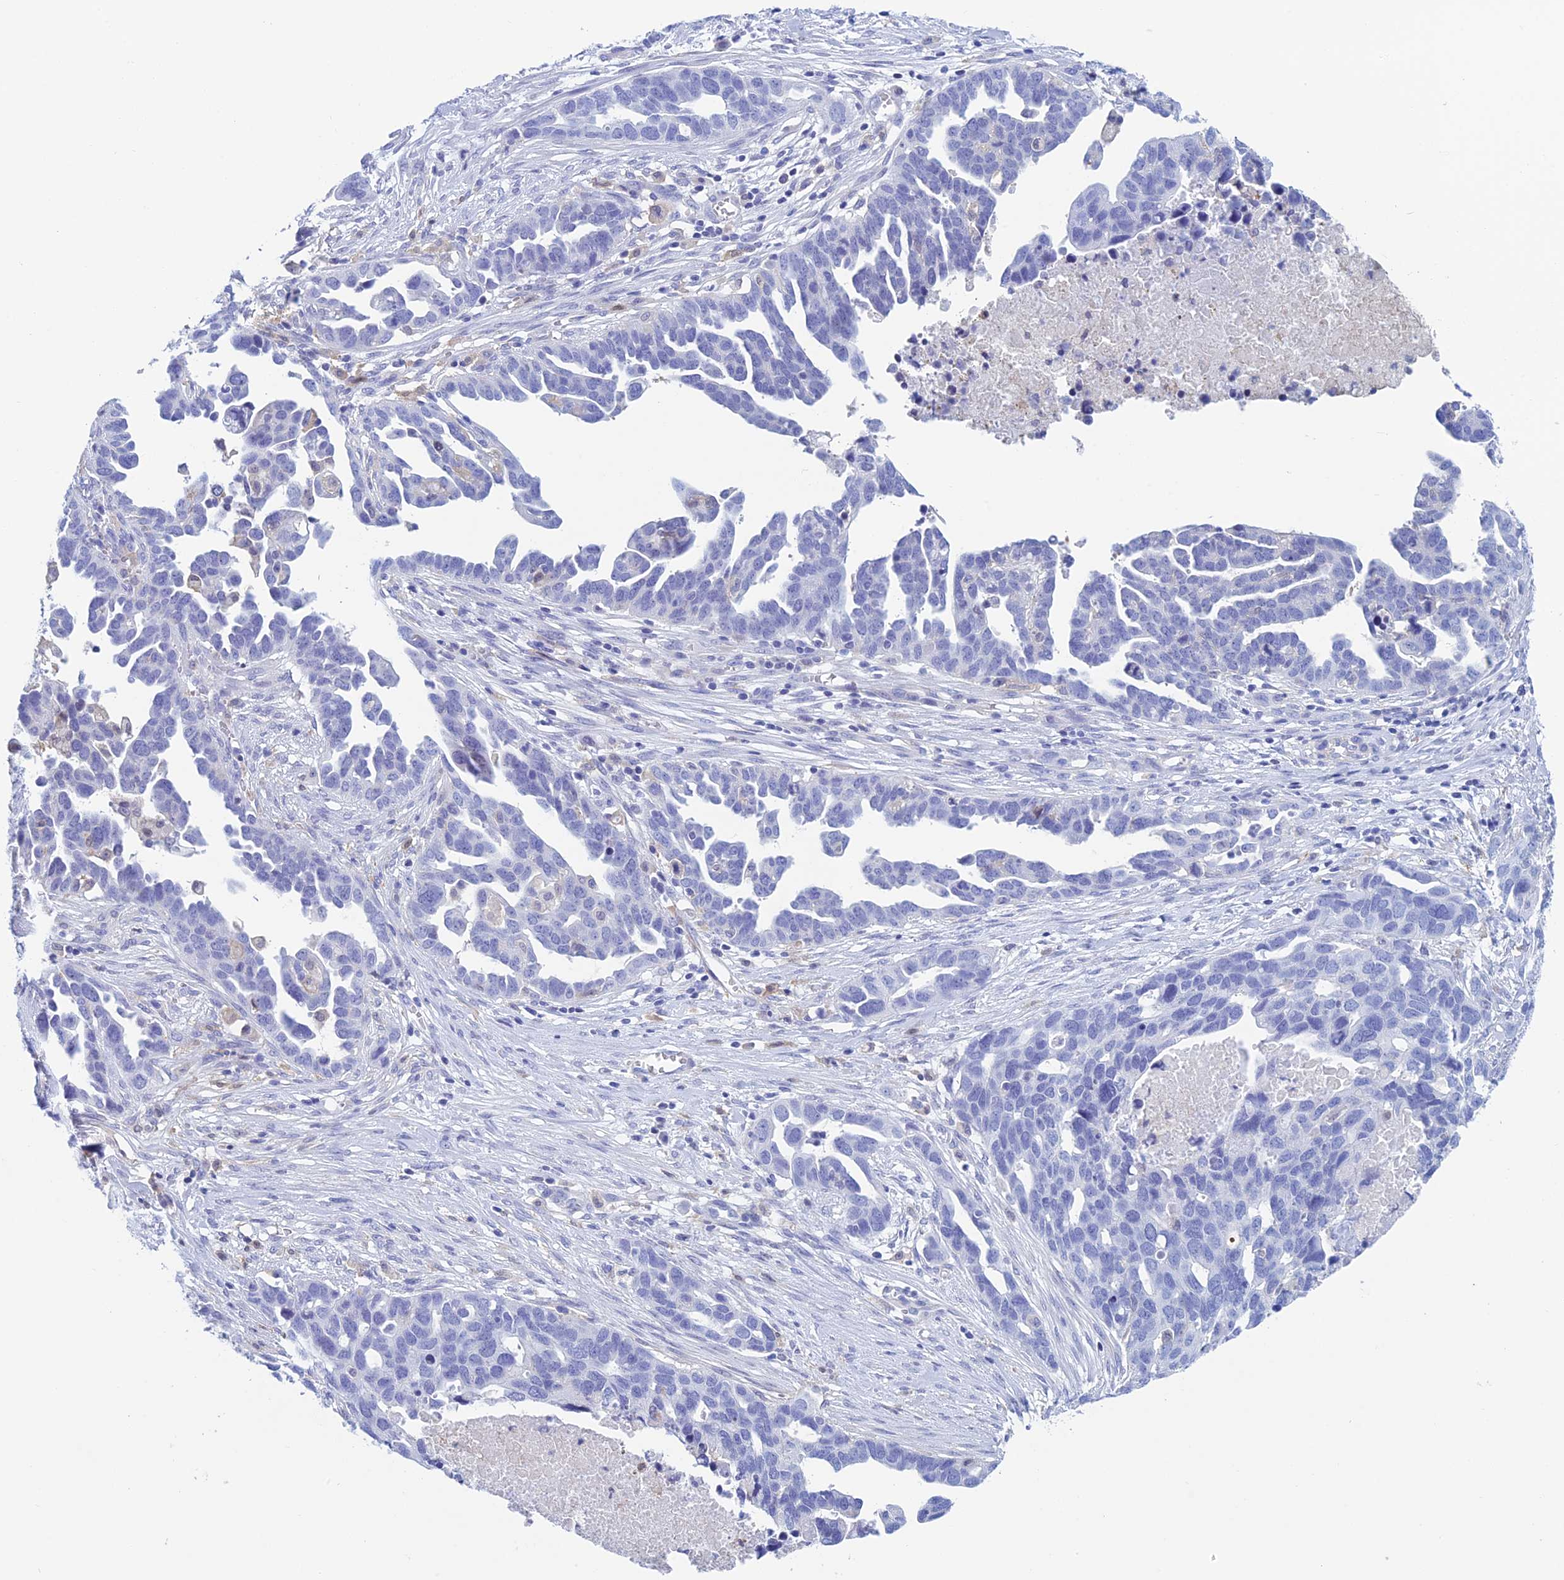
{"staining": {"intensity": "negative", "quantity": "none", "location": "none"}, "tissue": "ovarian cancer", "cell_type": "Tumor cells", "image_type": "cancer", "snomed": [{"axis": "morphology", "description": "Cystadenocarcinoma, serous, NOS"}, {"axis": "topography", "description": "Ovary"}], "caption": "Human ovarian serous cystadenocarcinoma stained for a protein using IHC shows no positivity in tumor cells.", "gene": "KCNK17", "patient": {"sex": "female", "age": 54}}